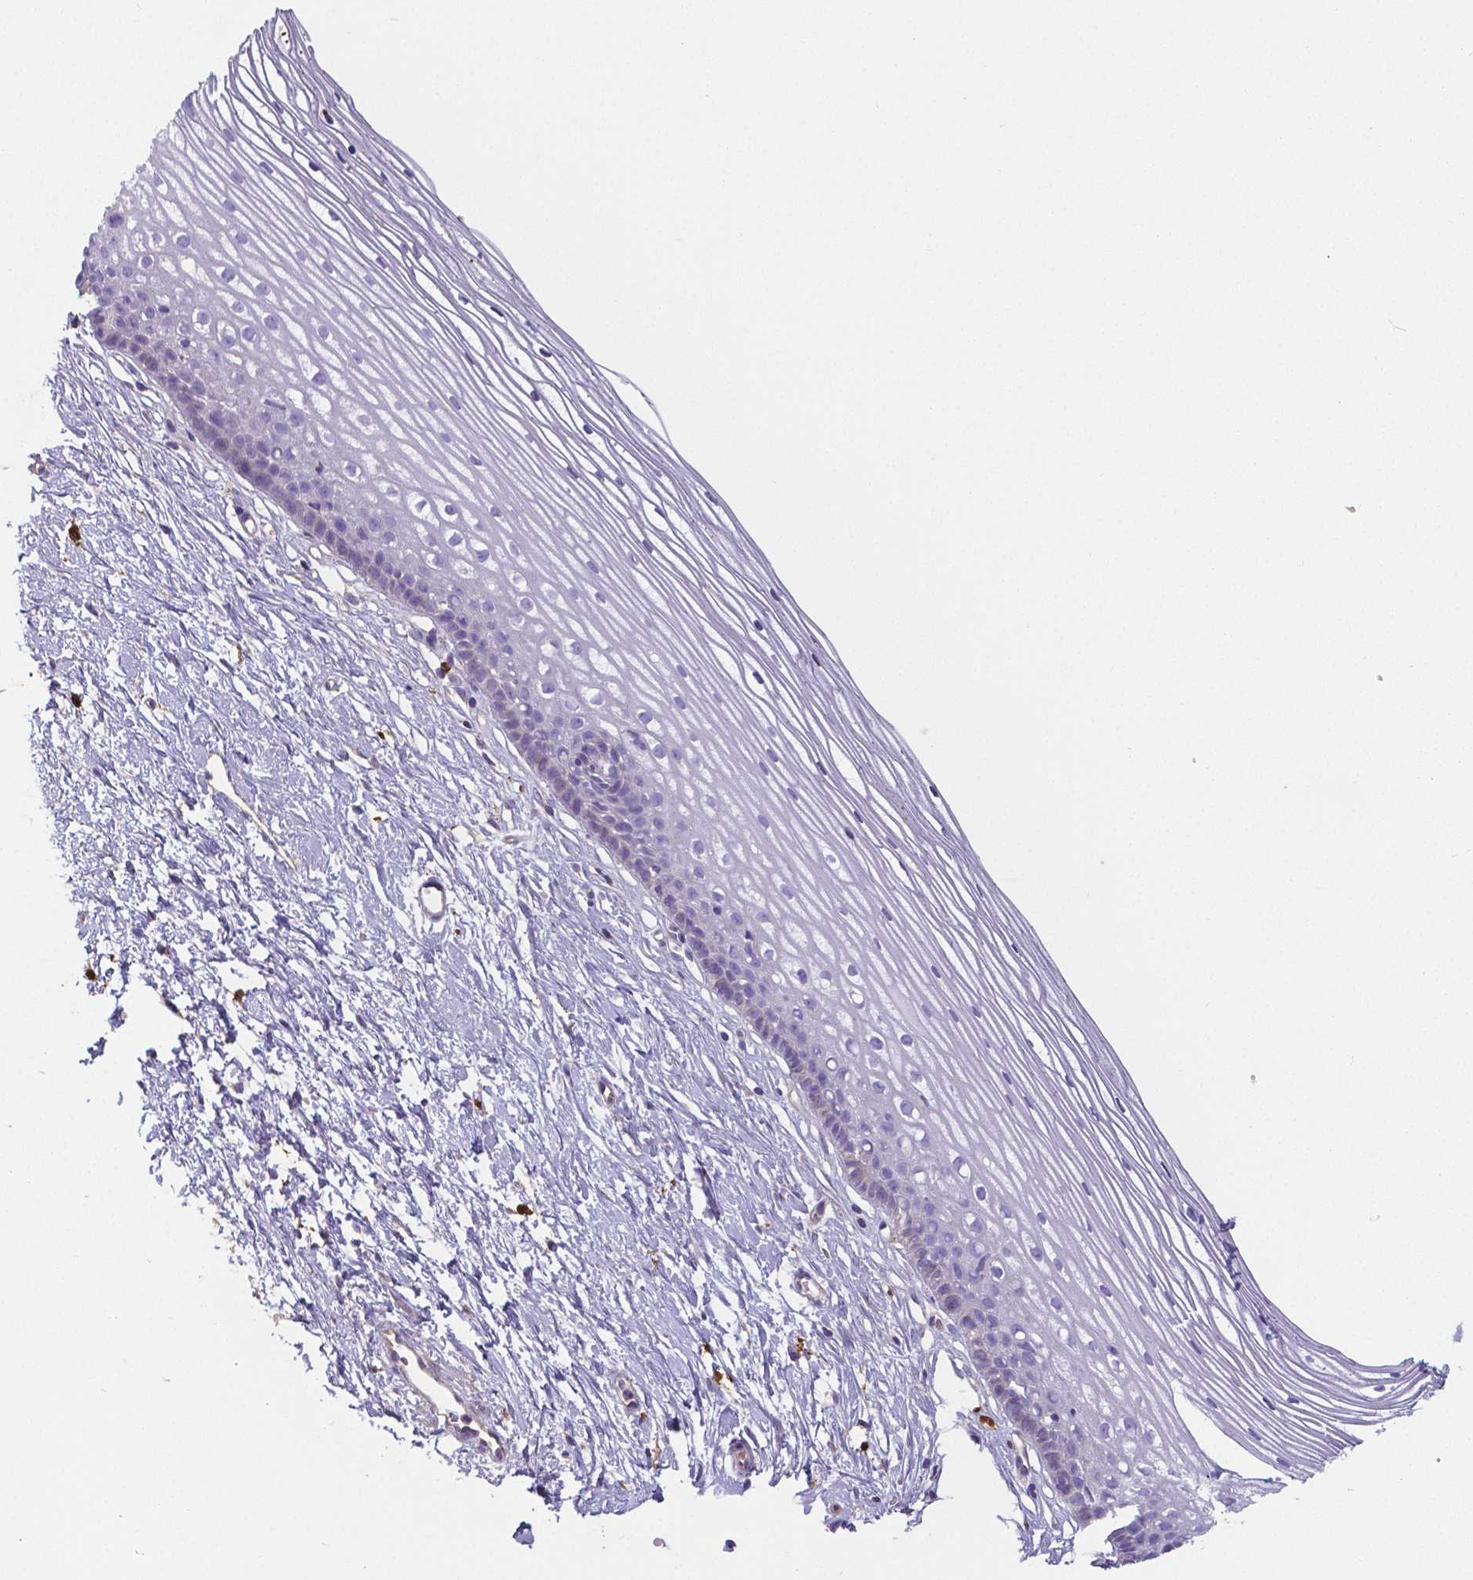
{"staining": {"intensity": "negative", "quantity": "none", "location": "none"}, "tissue": "cervix", "cell_type": "Glandular cells", "image_type": "normal", "snomed": [{"axis": "morphology", "description": "Normal tissue, NOS"}, {"axis": "topography", "description": "Cervix"}], "caption": "Histopathology image shows no protein expression in glandular cells of unremarkable cervix. Nuclei are stained in blue.", "gene": "CRMP1", "patient": {"sex": "female", "age": 40}}